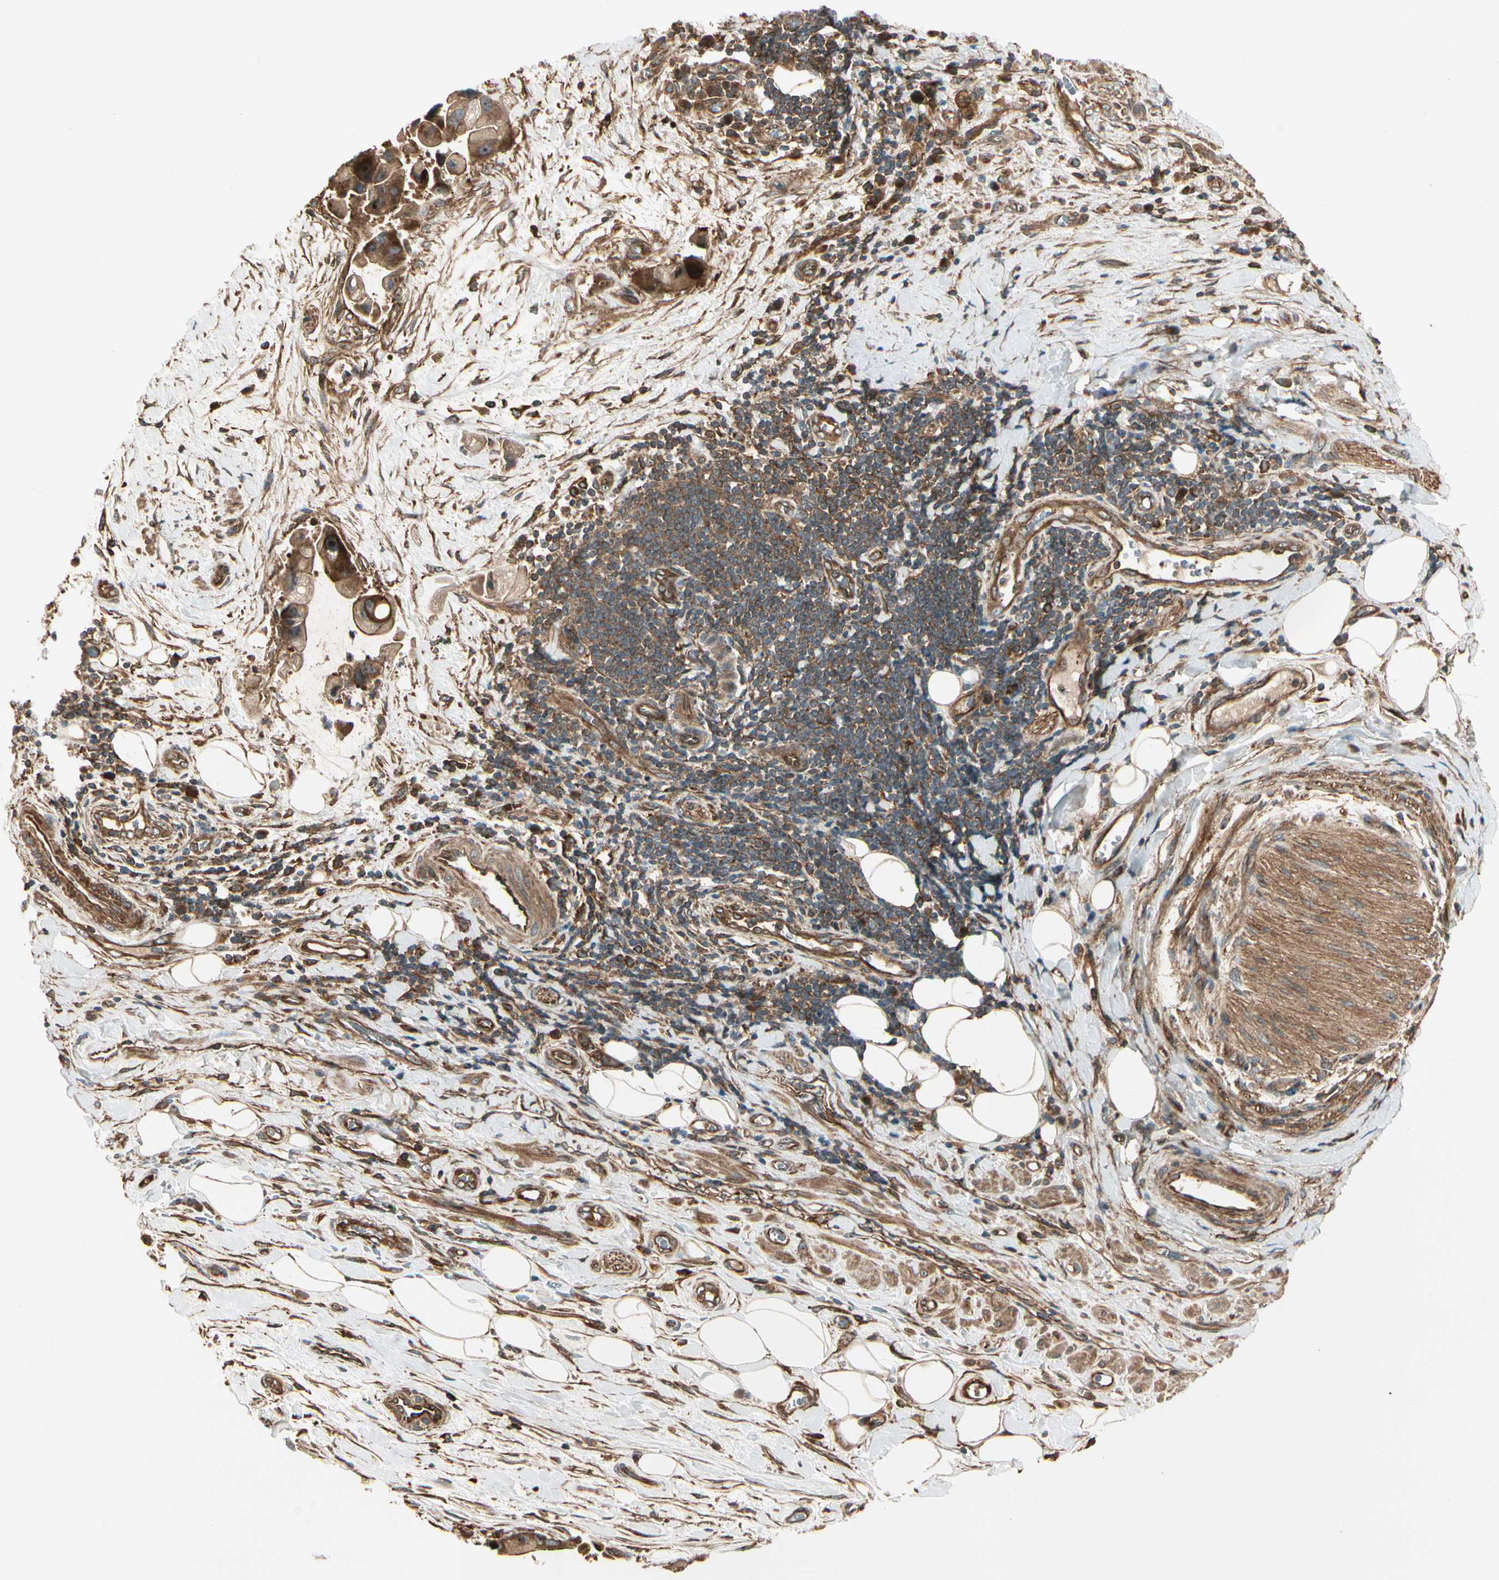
{"staining": {"intensity": "strong", "quantity": ">75%", "location": "cytoplasmic/membranous"}, "tissue": "liver cancer", "cell_type": "Tumor cells", "image_type": "cancer", "snomed": [{"axis": "morphology", "description": "Normal tissue, NOS"}, {"axis": "morphology", "description": "Cholangiocarcinoma"}, {"axis": "topography", "description": "Liver"}, {"axis": "topography", "description": "Peripheral nerve tissue"}], "caption": "A high-resolution histopathology image shows immunohistochemistry (IHC) staining of liver cancer (cholangiocarcinoma), which shows strong cytoplasmic/membranous expression in about >75% of tumor cells.", "gene": "FKBP15", "patient": {"sex": "male", "age": 50}}